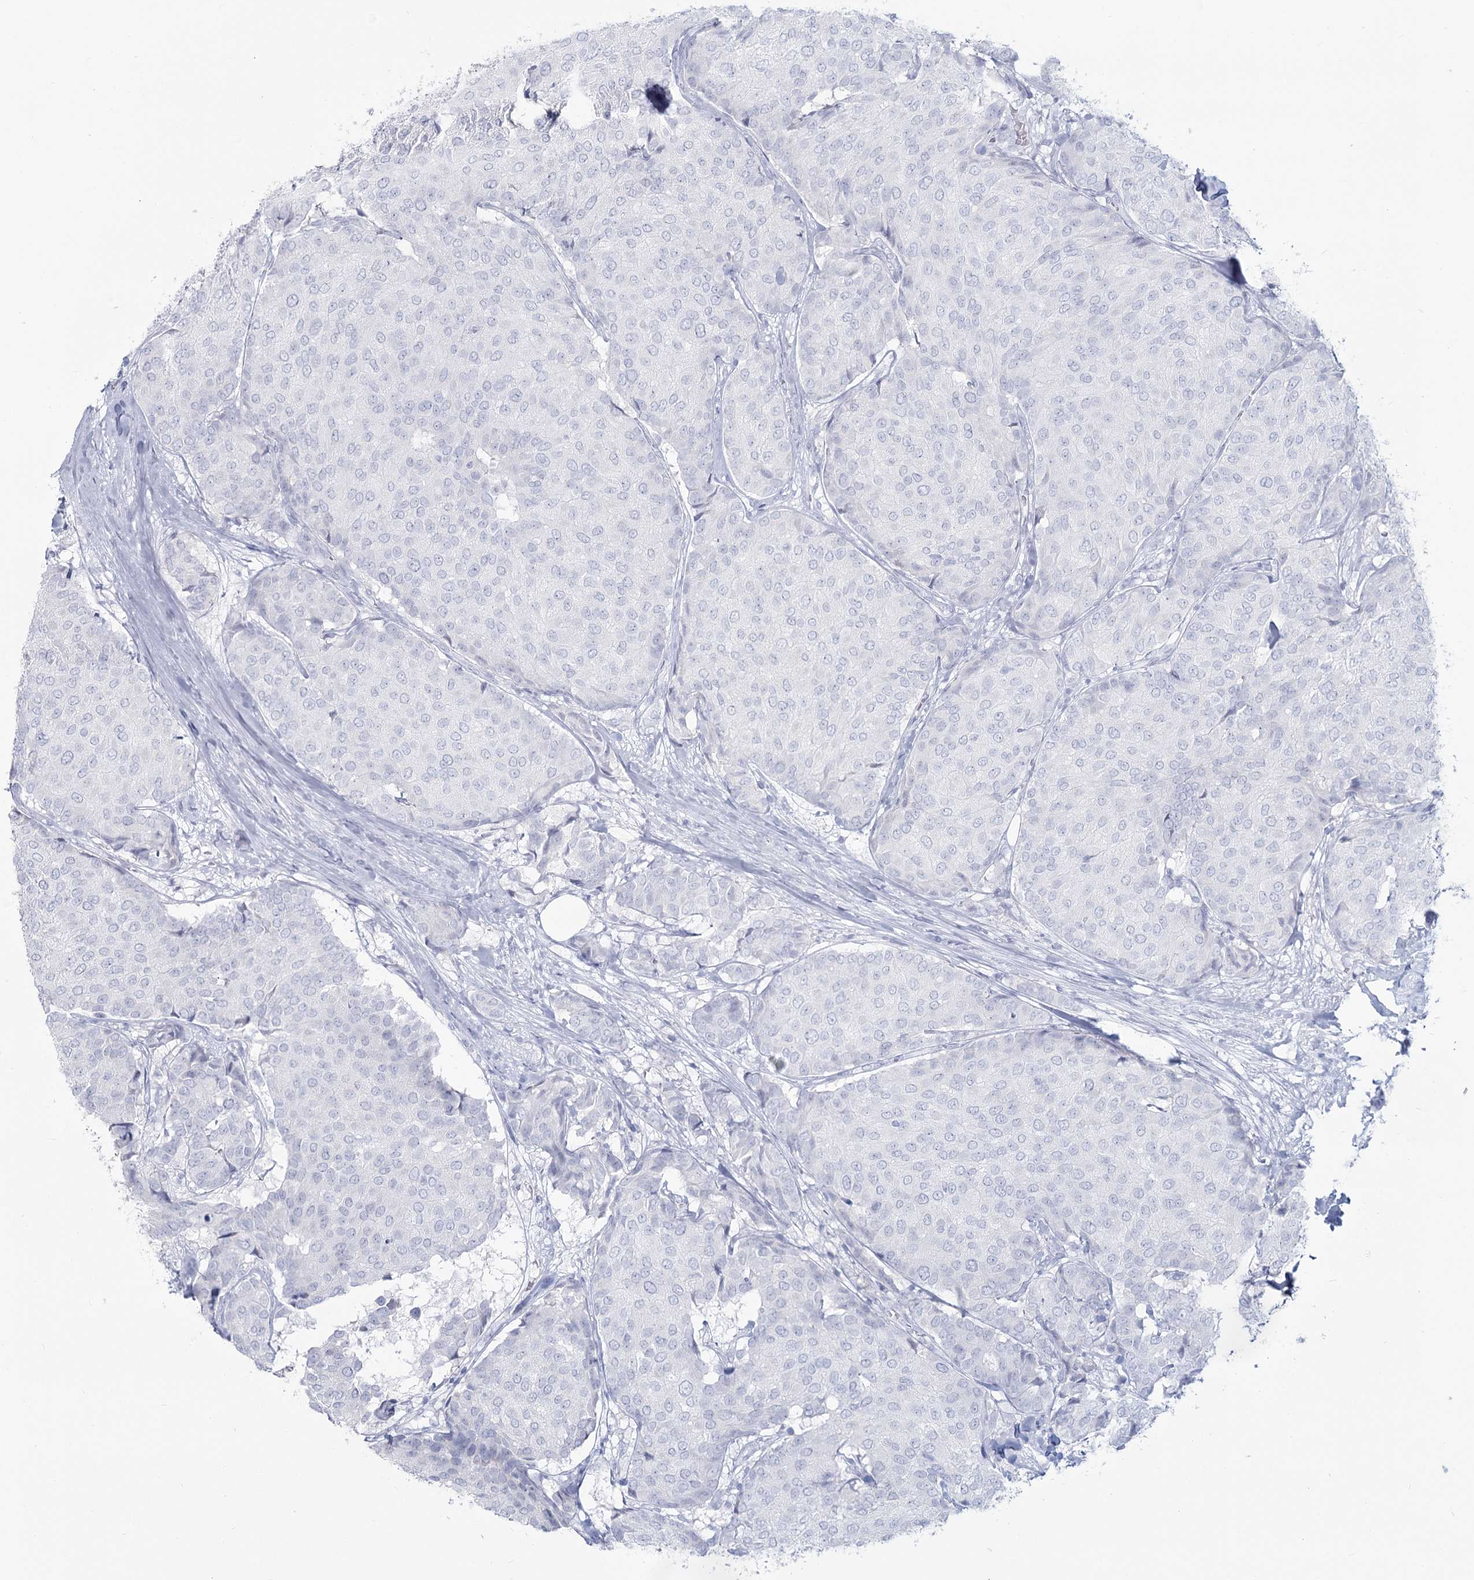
{"staining": {"intensity": "negative", "quantity": "none", "location": "none"}, "tissue": "breast cancer", "cell_type": "Tumor cells", "image_type": "cancer", "snomed": [{"axis": "morphology", "description": "Duct carcinoma"}, {"axis": "topography", "description": "Breast"}], "caption": "Tumor cells show no significant protein staining in breast invasive ductal carcinoma. Brightfield microscopy of immunohistochemistry stained with DAB (3,3'-diaminobenzidine) (brown) and hematoxylin (blue), captured at high magnification.", "gene": "SLC6A19", "patient": {"sex": "female", "age": 75}}